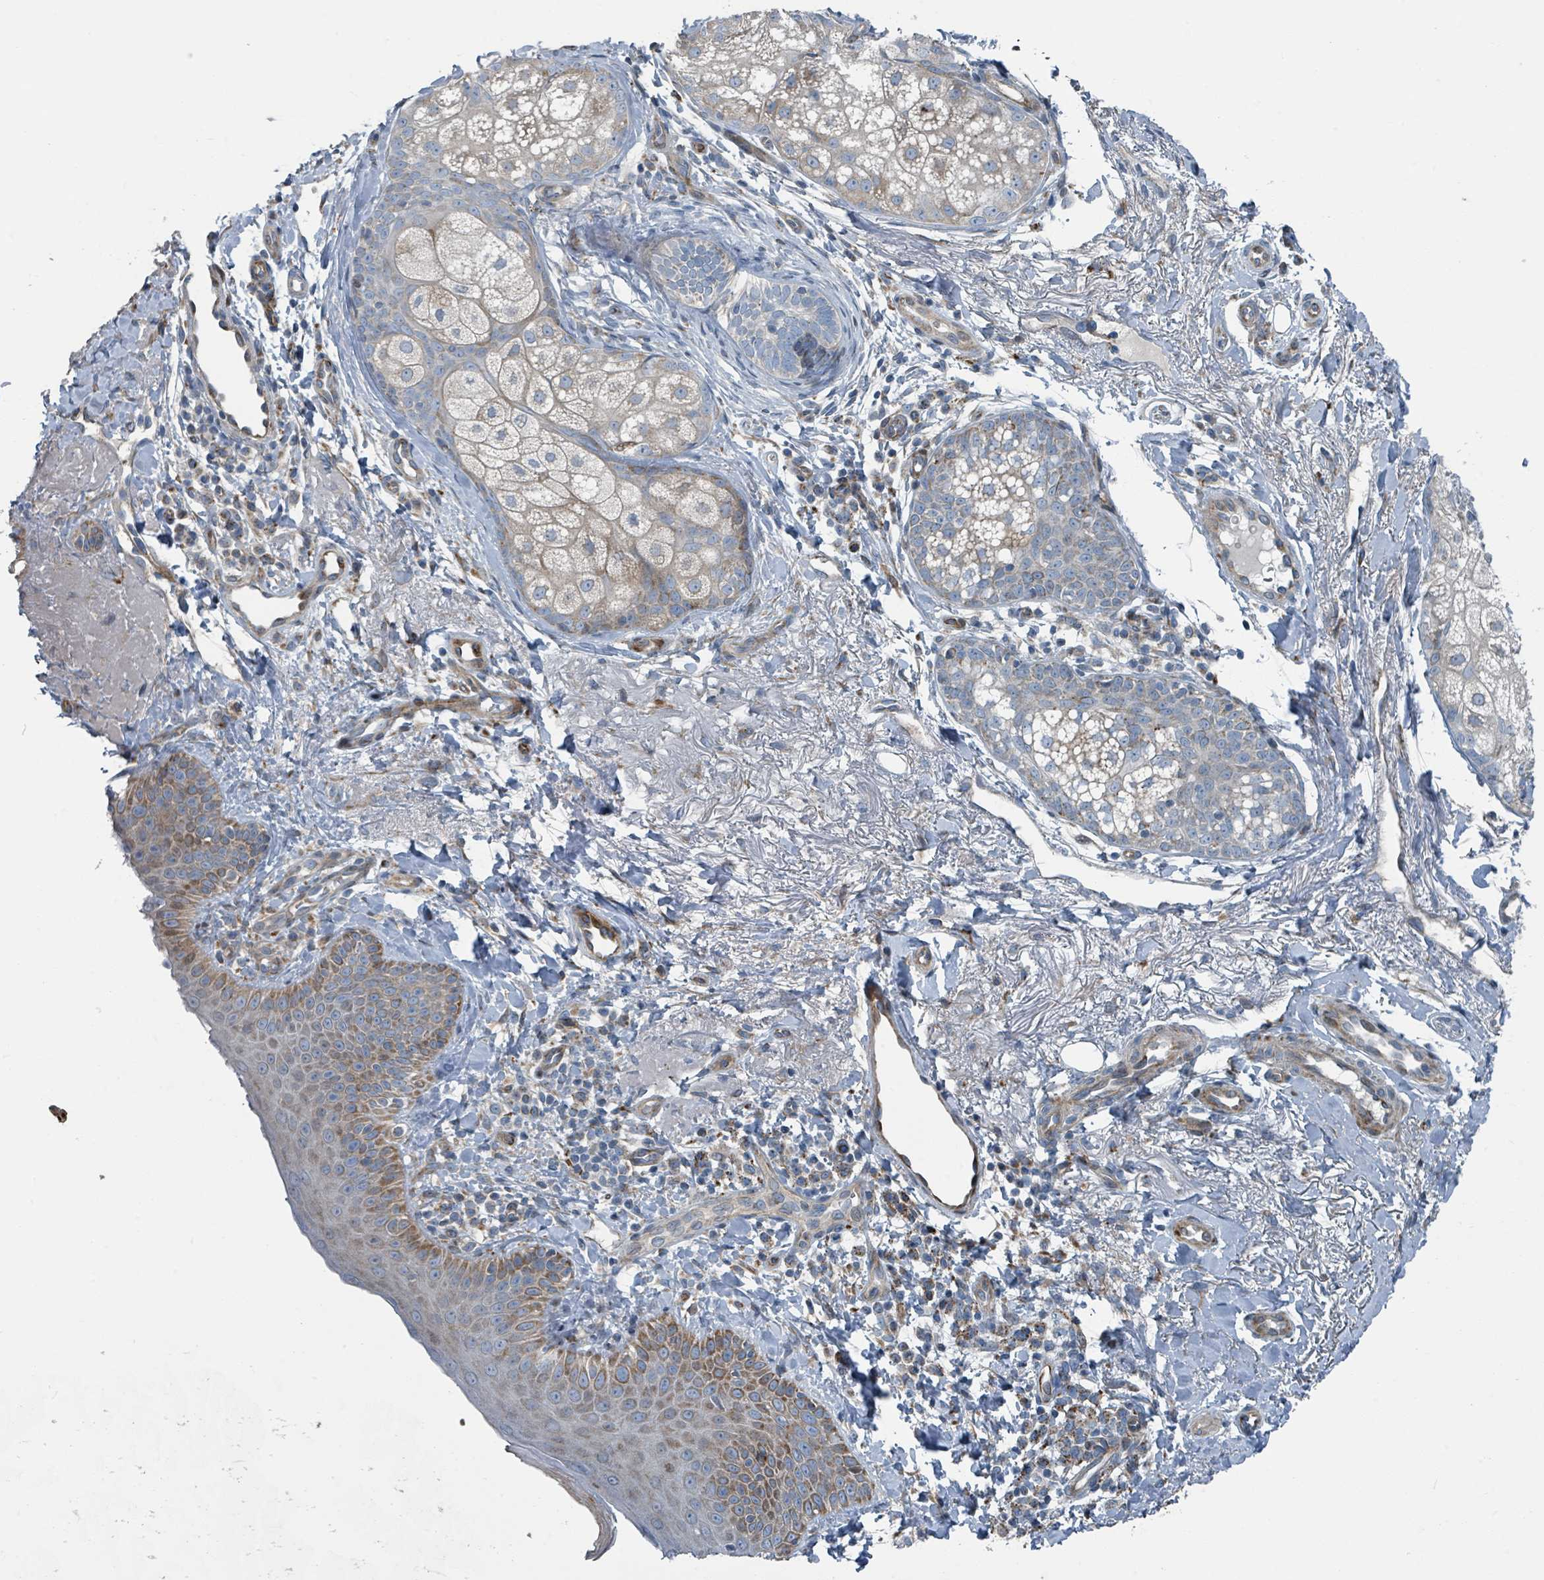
{"staining": {"intensity": "negative", "quantity": "none", "location": "none"}, "tissue": "skin", "cell_type": "Fibroblasts", "image_type": "normal", "snomed": [{"axis": "morphology", "description": "Normal tissue, NOS"}, {"axis": "topography", "description": "Skin"}], "caption": "The IHC image has no significant staining in fibroblasts of skin.", "gene": "DIPK2A", "patient": {"sex": "male", "age": 57}}